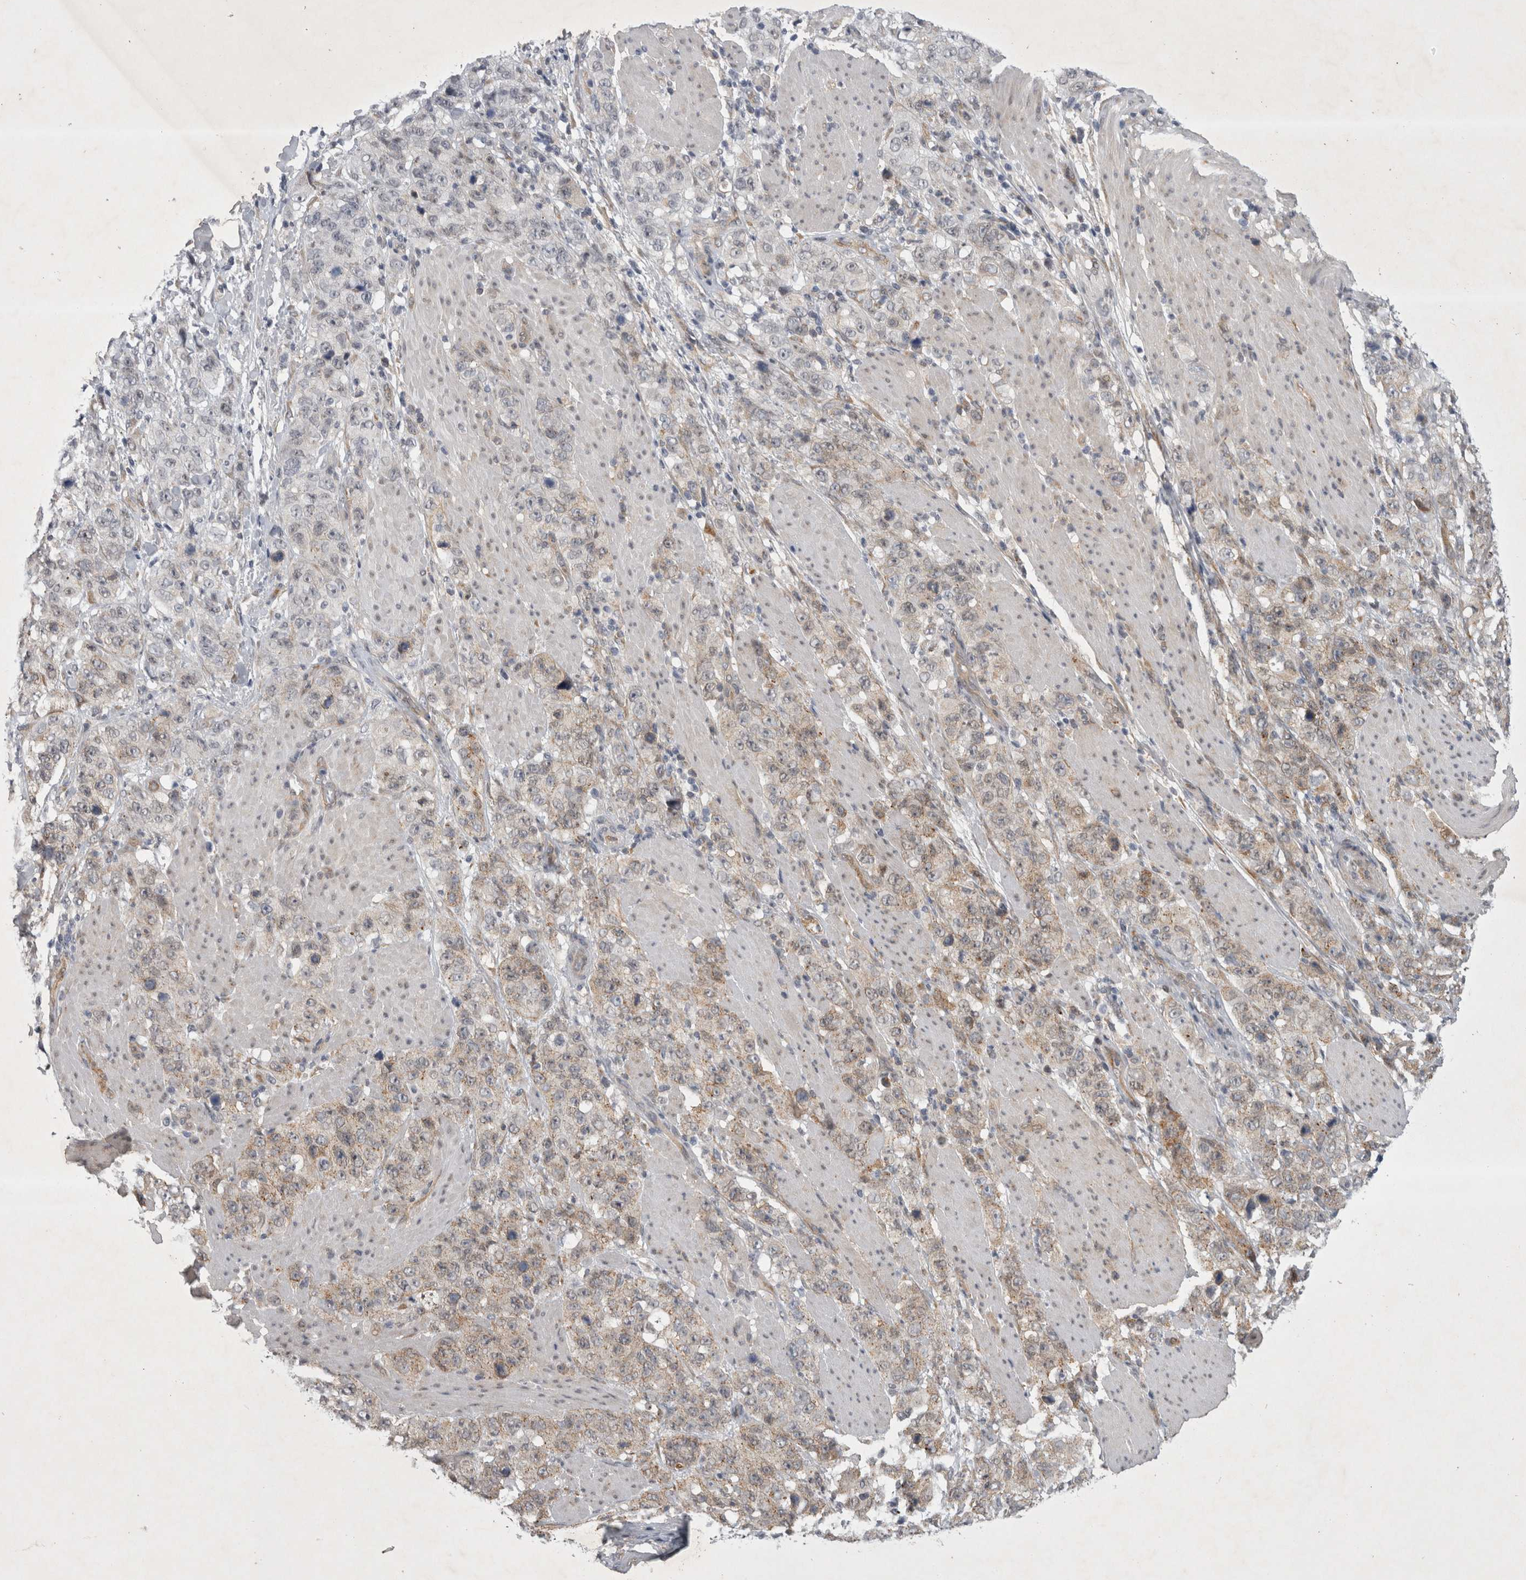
{"staining": {"intensity": "weak", "quantity": ">75%", "location": "cytoplasmic/membranous"}, "tissue": "stomach cancer", "cell_type": "Tumor cells", "image_type": "cancer", "snomed": [{"axis": "morphology", "description": "Adenocarcinoma, NOS"}, {"axis": "topography", "description": "Stomach"}], "caption": "Weak cytoplasmic/membranous expression for a protein is appreciated in approximately >75% of tumor cells of adenocarcinoma (stomach) using IHC.", "gene": "PARP11", "patient": {"sex": "male", "age": 48}}